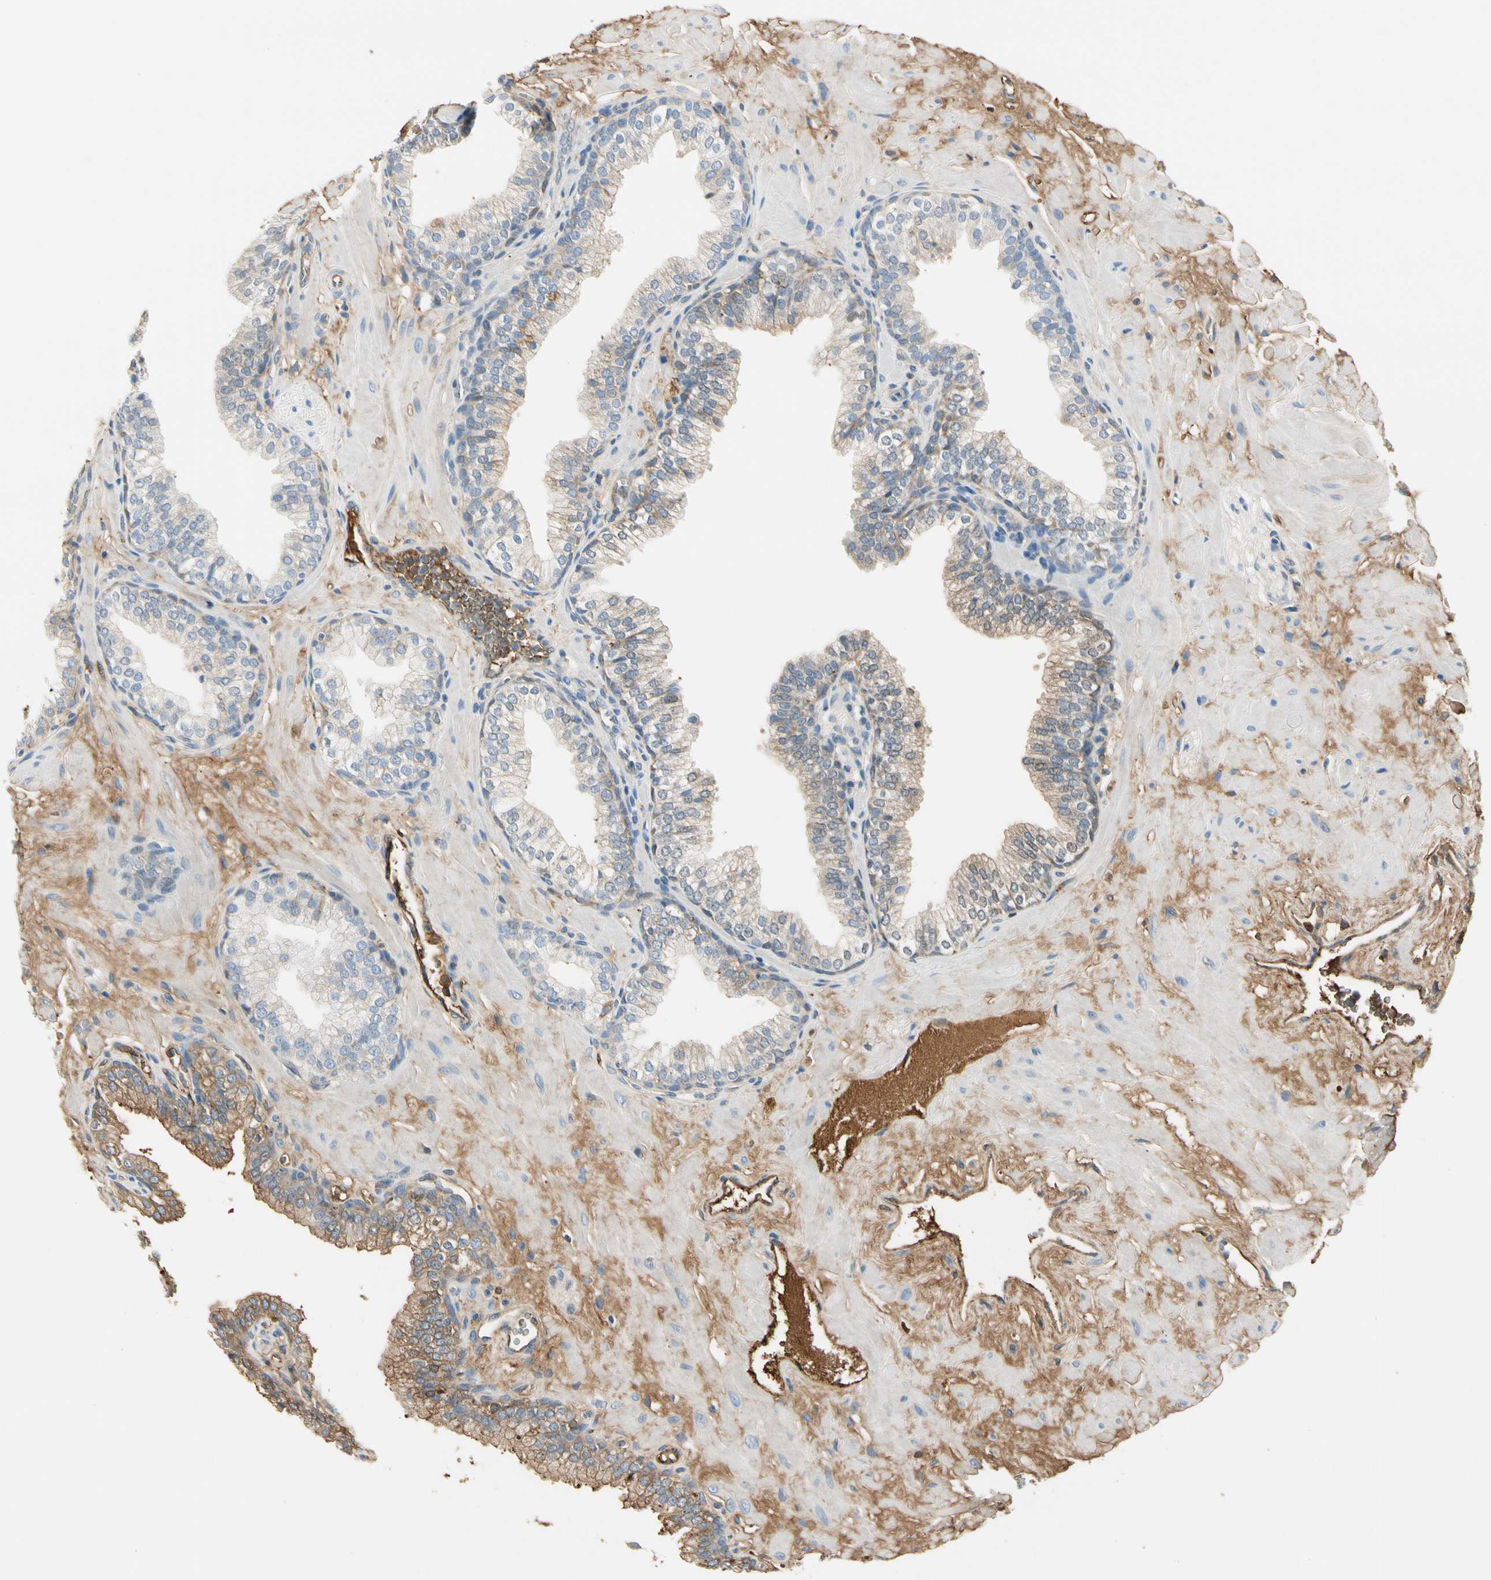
{"staining": {"intensity": "moderate", "quantity": "25%-75%", "location": "cytoplasmic/membranous,nuclear"}, "tissue": "prostate", "cell_type": "Glandular cells", "image_type": "normal", "snomed": [{"axis": "morphology", "description": "Normal tissue, NOS"}, {"axis": "topography", "description": "Prostate"}], "caption": "Moderate cytoplasmic/membranous,nuclear staining is seen in approximately 25%-75% of glandular cells in benign prostate.", "gene": "LAMB3", "patient": {"sex": "male", "age": 60}}